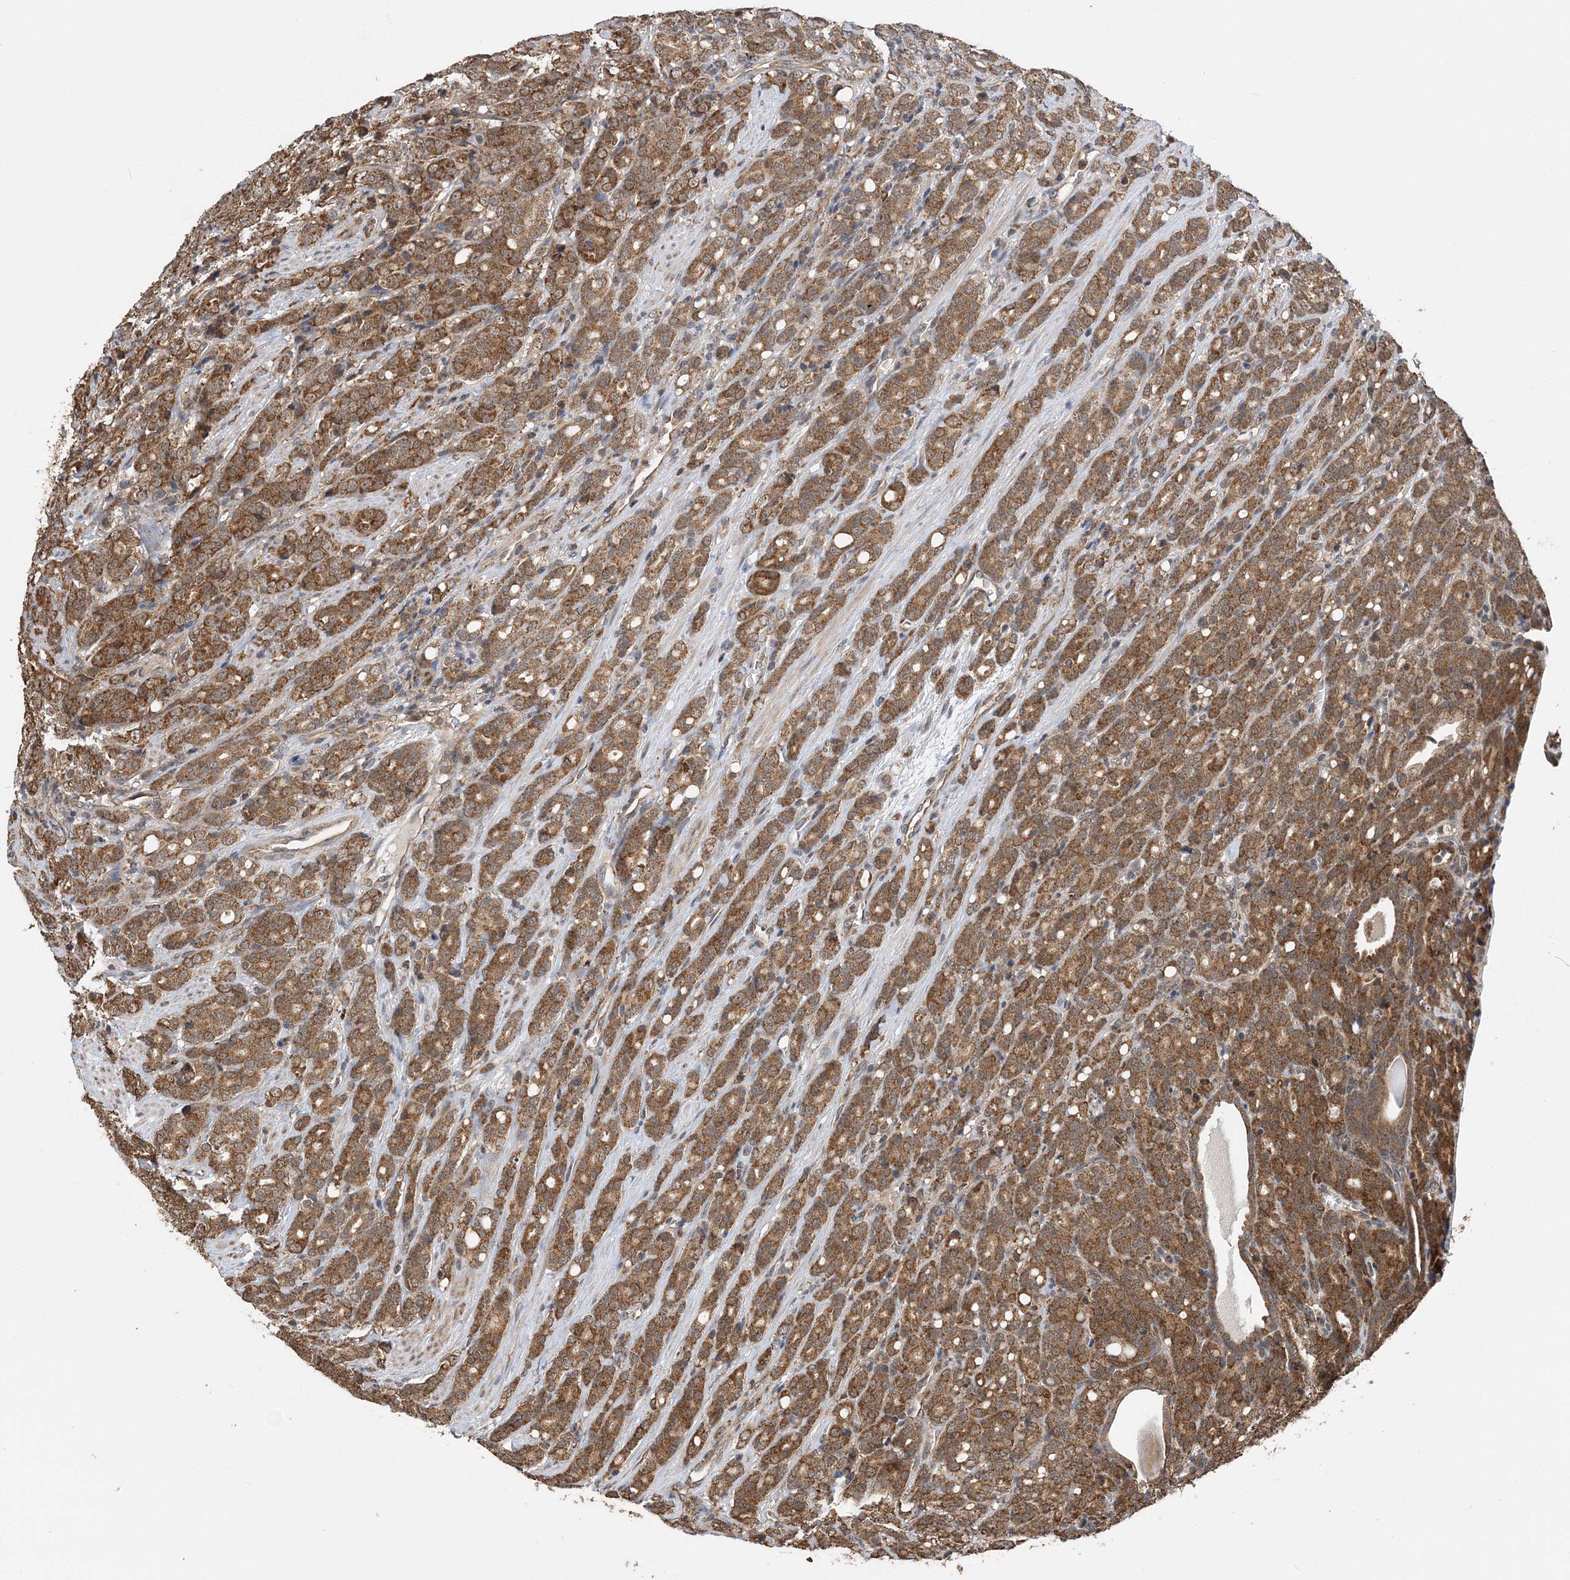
{"staining": {"intensity": "moderate", "quantity": ">75%", "location": "cytoplasmic/membranous"}, "tissue": "prostate cancer", "cell_type": "Tumor cells", "image_type": "cancer", "snomed": [{"axis": "morphology", "description": "Adenocarcinoma, High grade"}, {"axis": "topography", "description": "Prostate"}], "caption": "Immunohistochemistry (IHC) of adenocarcinoma (high-grade) (prostate) demonstrates medium levels of moderate cytoplasmic/membranous expression in approximately >75% of tumor cells.", "gene": "PCBP1", "patient": {"sex": "male", "age": 62}}